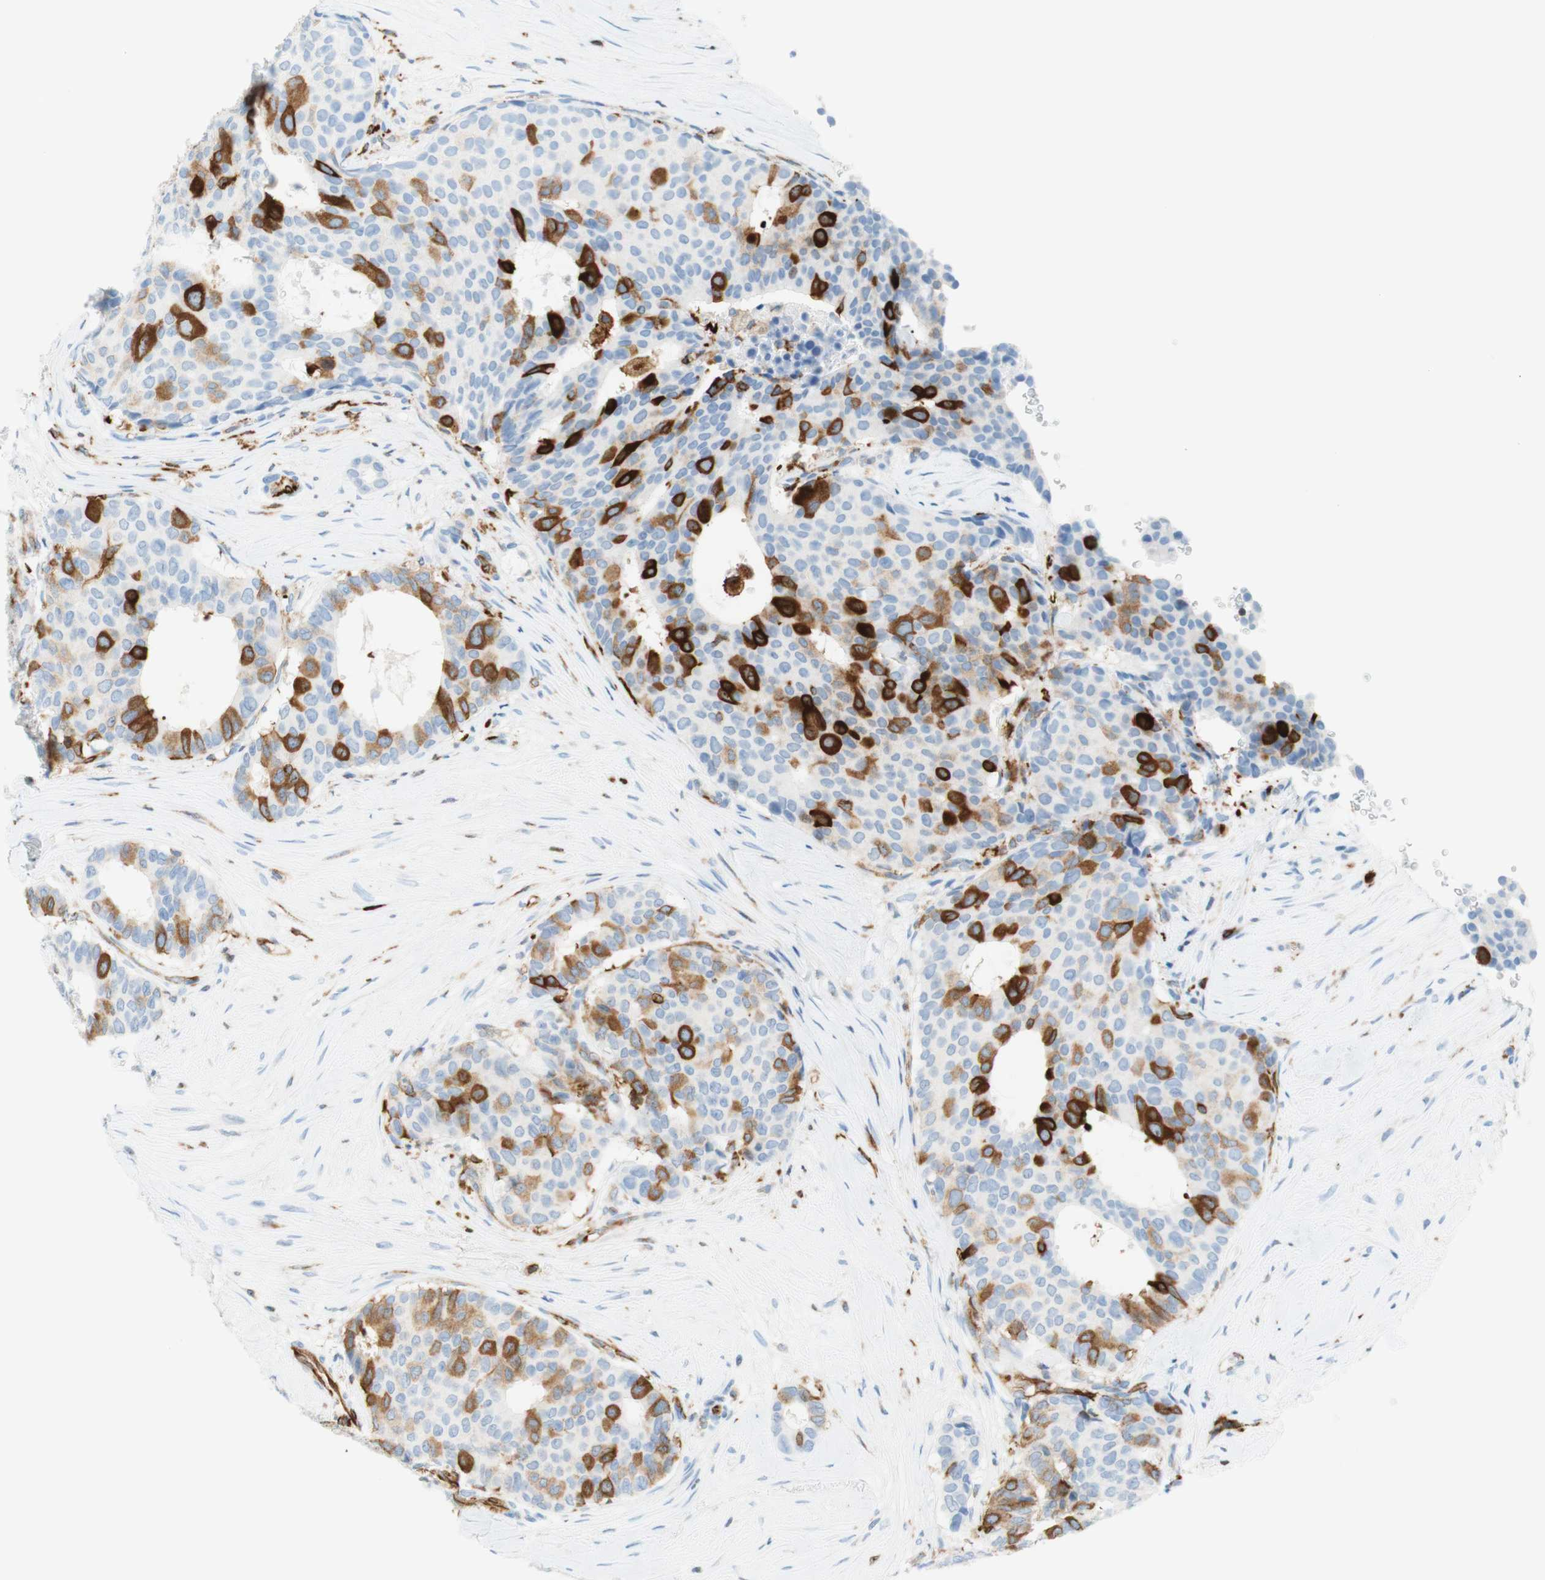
{"staining": {"intensity": "strong", "quantity": "<25%", "location": "cytoplasmic/membranous"}, "tissue": "breast cancer", "cell_type": "Tumor cells", "image_type": "cancer", "snomed": [{"axis": "morphology", "description": "Duct carcinoma"}, {"axis": "topography", "description": "Breast"}], "caption": "Human intraductal carcinoma (breast) stained with a brown dye demonstrates strong cytoplasmic/membranous positive expression in approximately <25% of tumor cells.", "gene": "STMN1", "patient": {"sex": "female", "age": 75}}